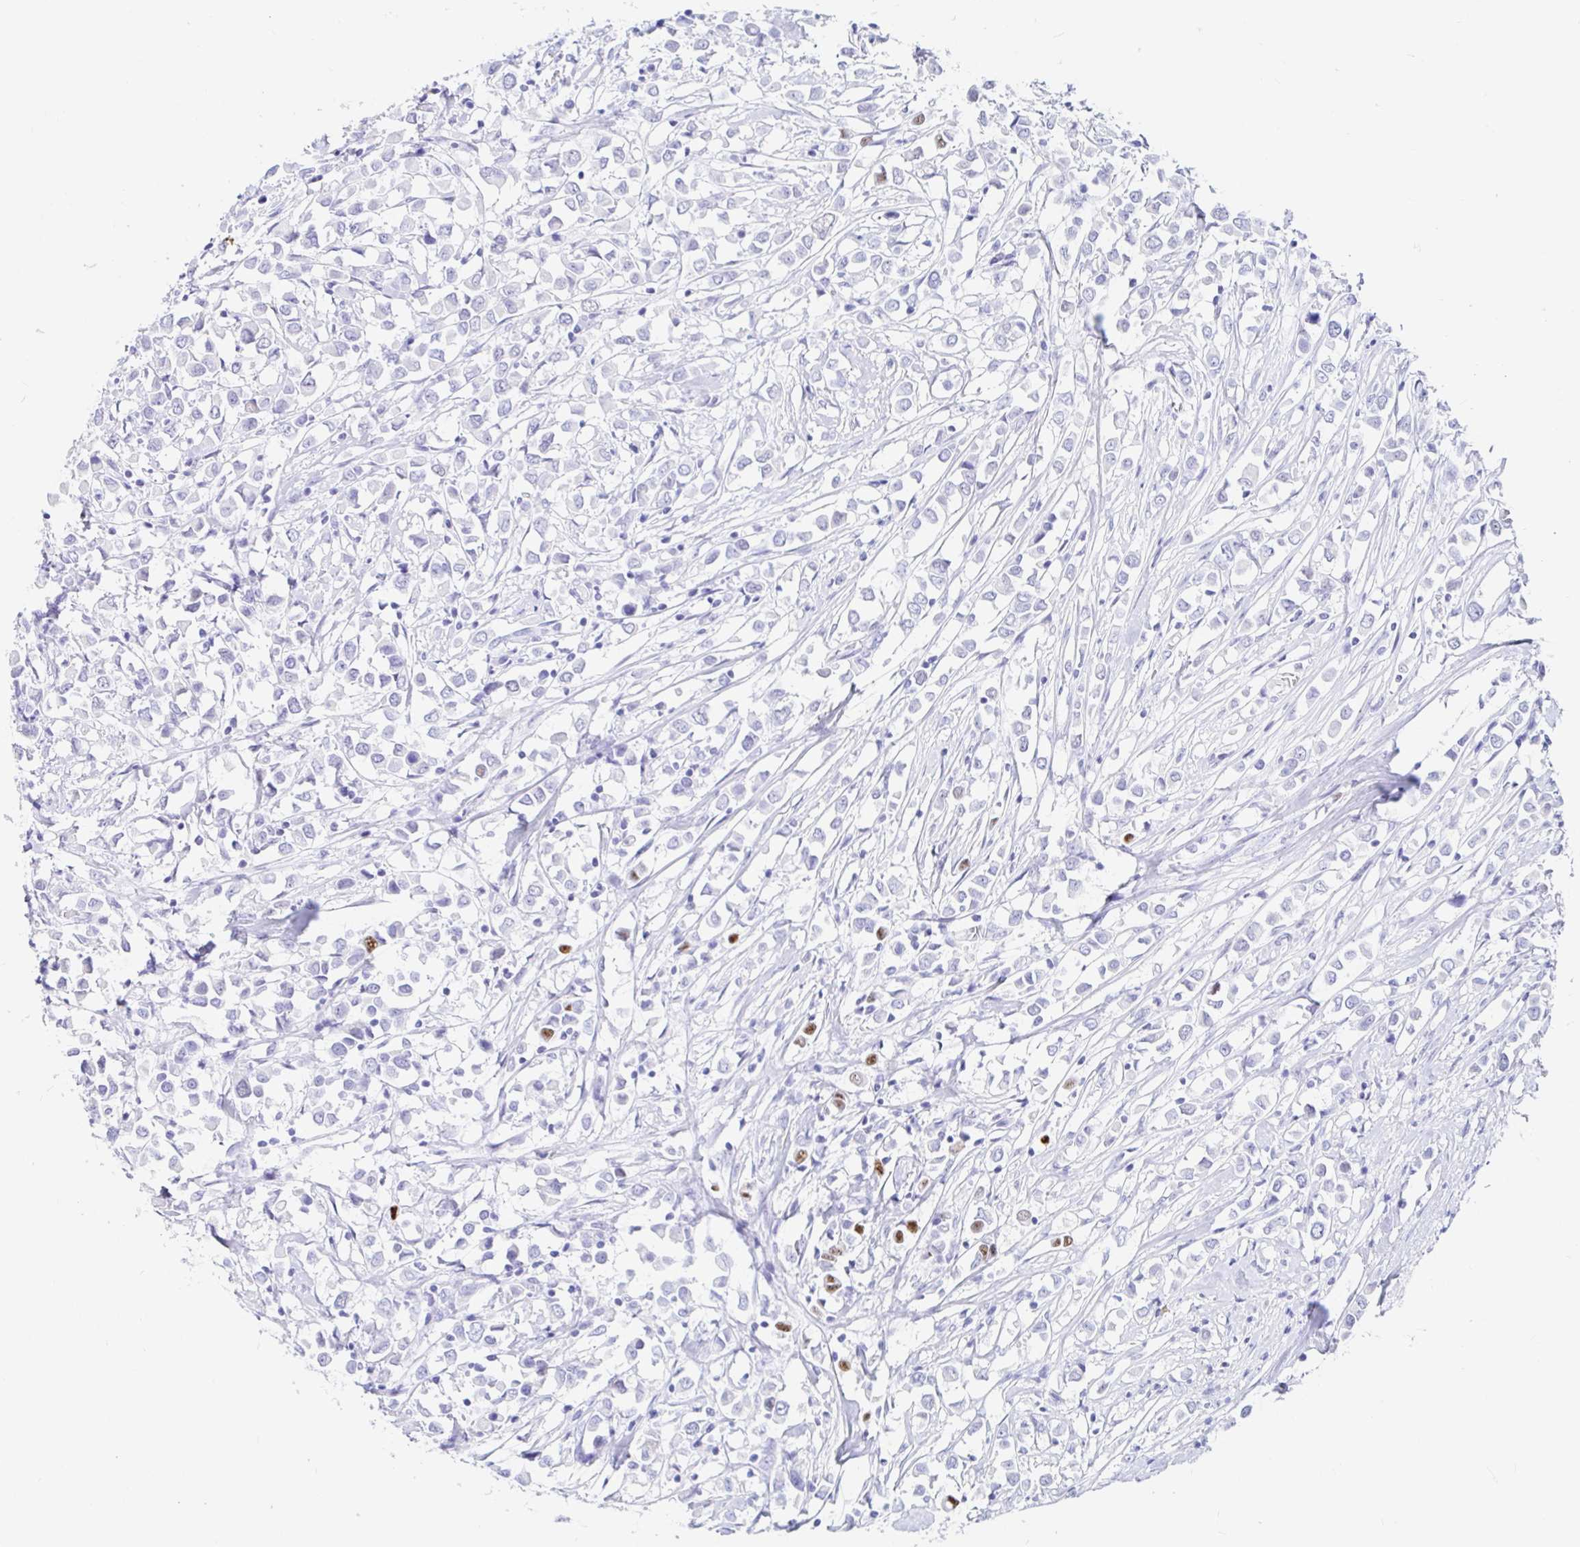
{"staining": {"intensity": "negative", "quantity": "none", "location": "none"}, "tissue": "breast cancer", "cell_type": "Tumor cells", "image_type": "cancer", "snomed": [{"axis": "morphology", "description": "Duct carcinoma"}, {"axis": "topography", "description": "Breast"}], "caption": "Human breast cancer (infiltrating ductal carcinoma) stained for a protein using immunohistochemistry (IHC) shows no expression in tumor cells.", "gene": "OR6T1", "patient": {"sex": "female", "age": 61}}